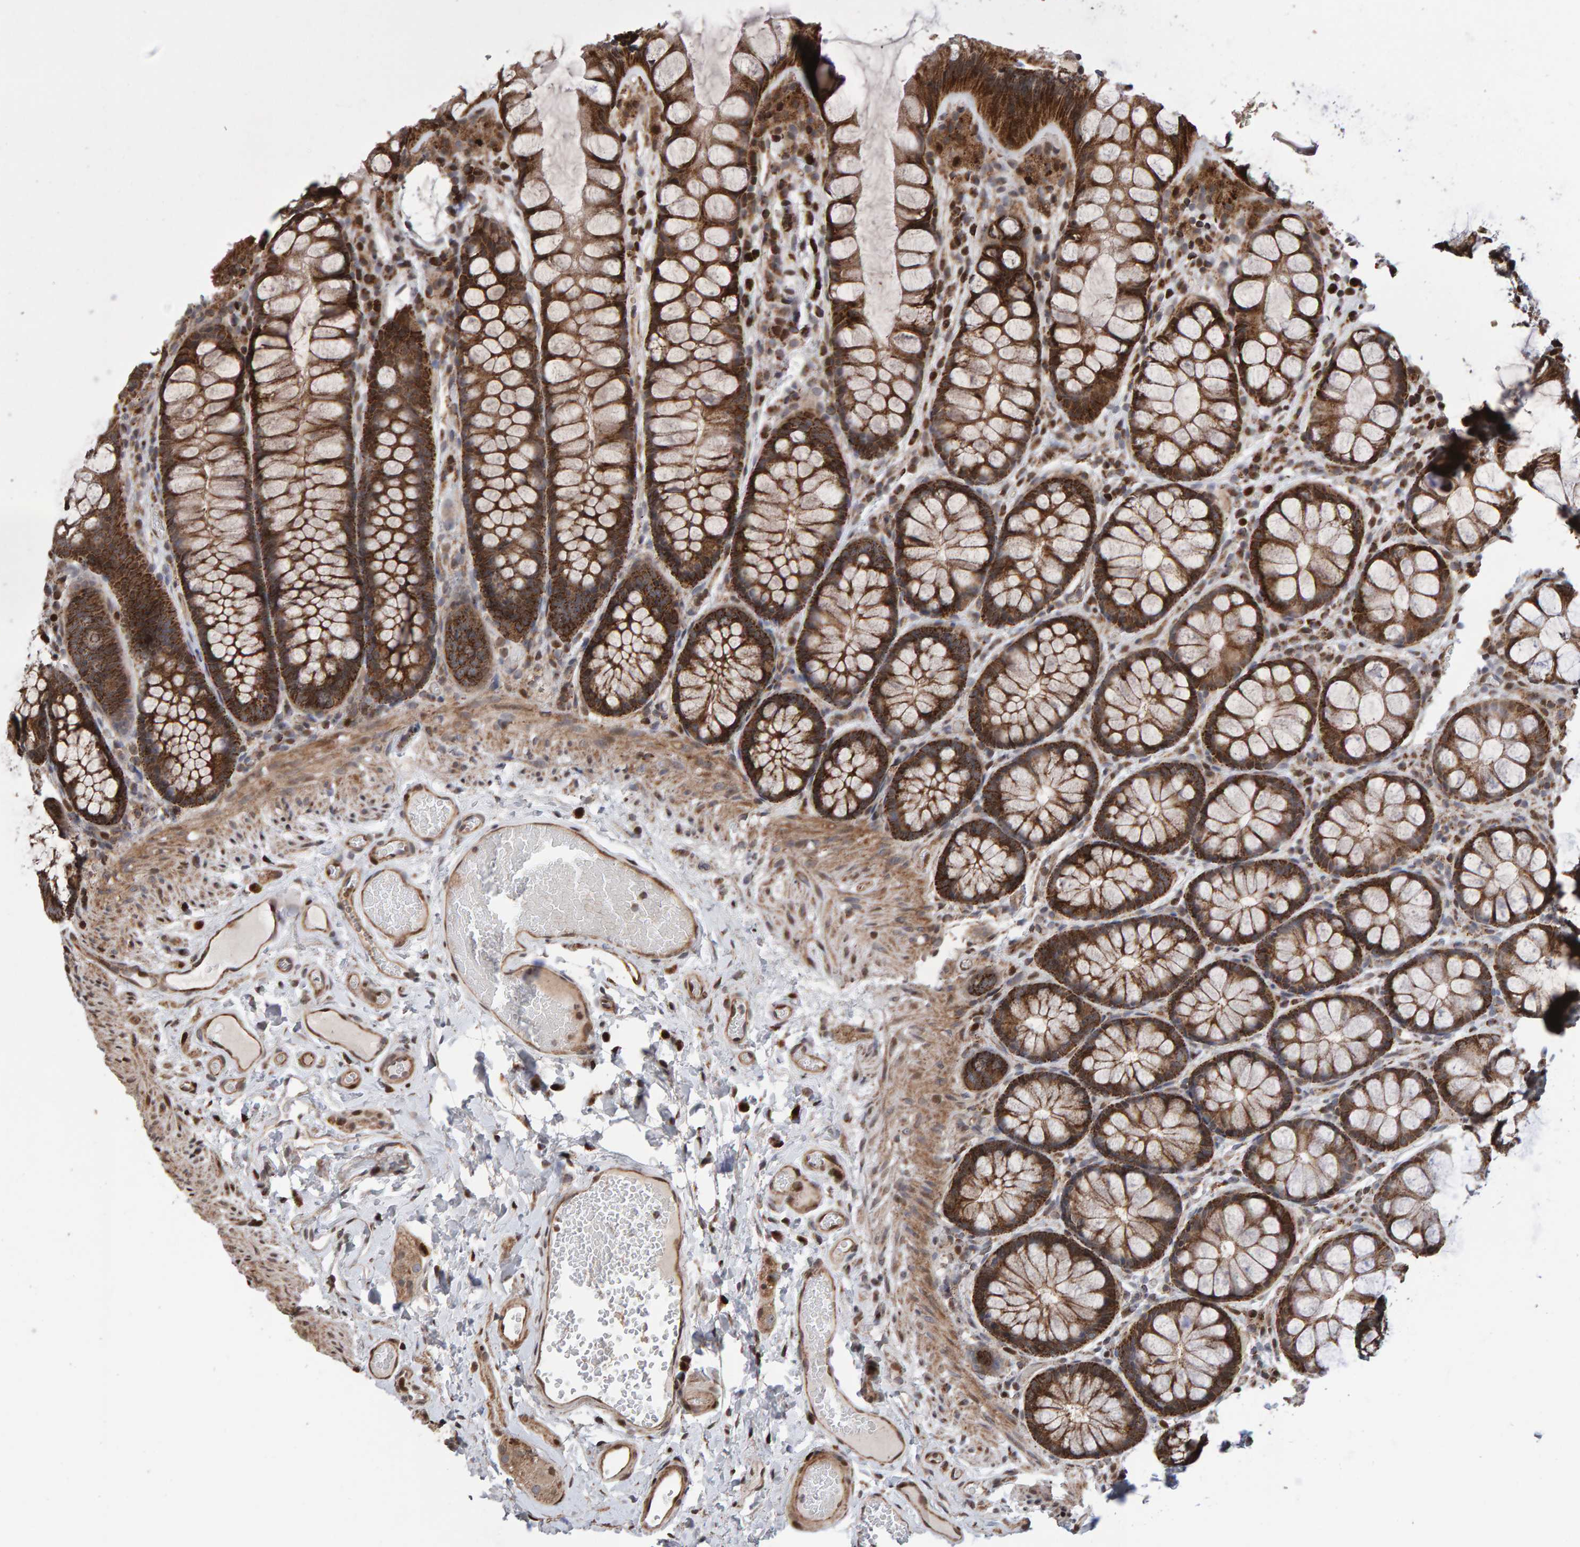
{"staining": {"intensity": "moderate", "quantity": ">75%", "location": "cytoplasmic/membranous"}, "tissue": "colon", "cell_type": "Endothelial cells", "image_type": "normal", "snomed": [{"axis": "morphology", "description": "Normal tissue, NOS"}, {"axis": "topography", "description": "Colon"}], "caption": "Colon stained for a protein (brown) exhibits moderate cytoplasmic/membranous positive expression in about >75% of endothelial cells.", "gene": "PECR", "patient": {"sex": "male", "age": 47}}